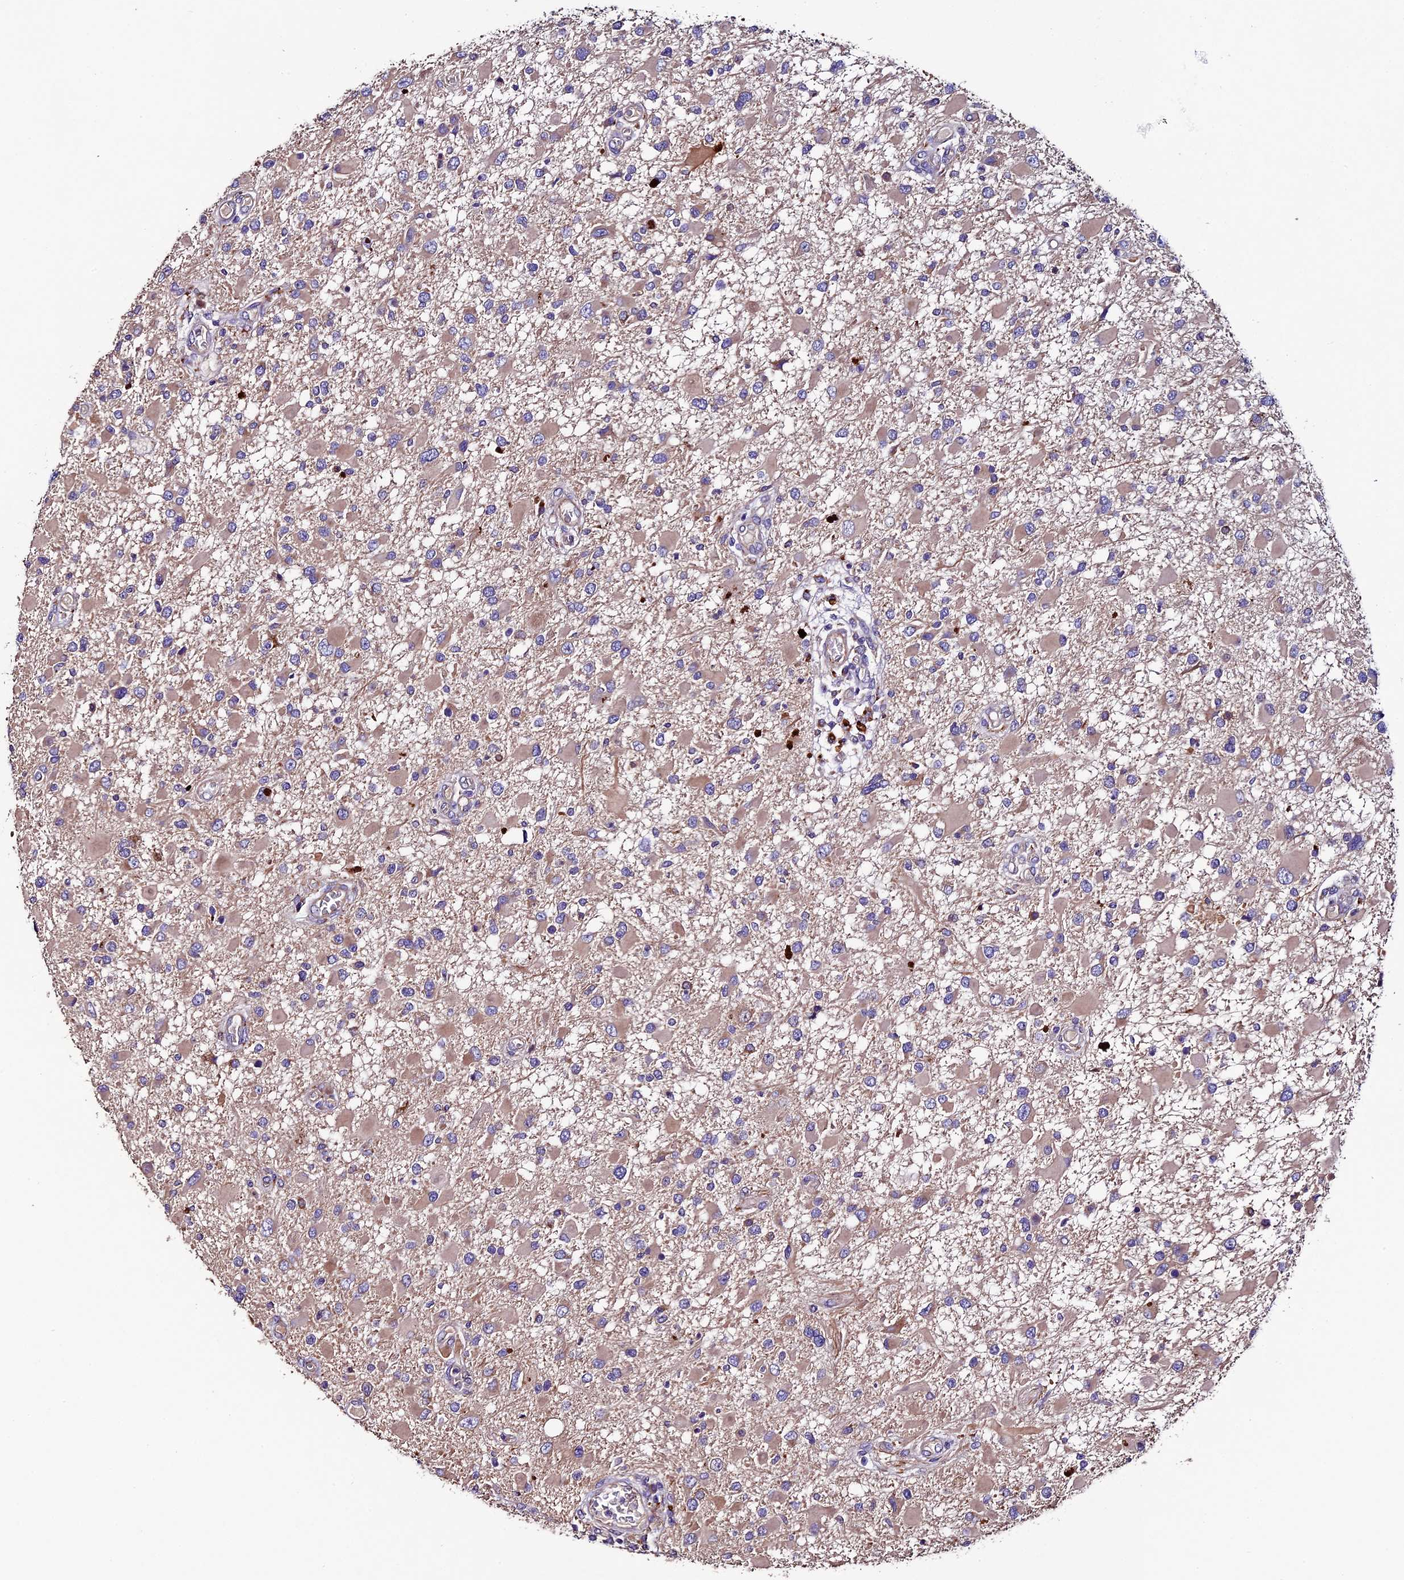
{"staining": {"intensity": "weak", "quantity": "25%-75%", "location": "cytoplasmic/membranous"}, "tissue": "glioma", "cell_type": "Tumor cells", "image_type": "cancer", "snomed": [{"axis": "morphology", "description": "Glioma, malignant, High grade"}, {"axis": "topography", "description": "Brain"}], "caption": "Tumor cells display weak cytoplasmic/membranous expression in about 25%-75% of cells in malignant glioma (high-grade).", "gene": "CLN5", "patient": {"sex": "male", "age": 53}}